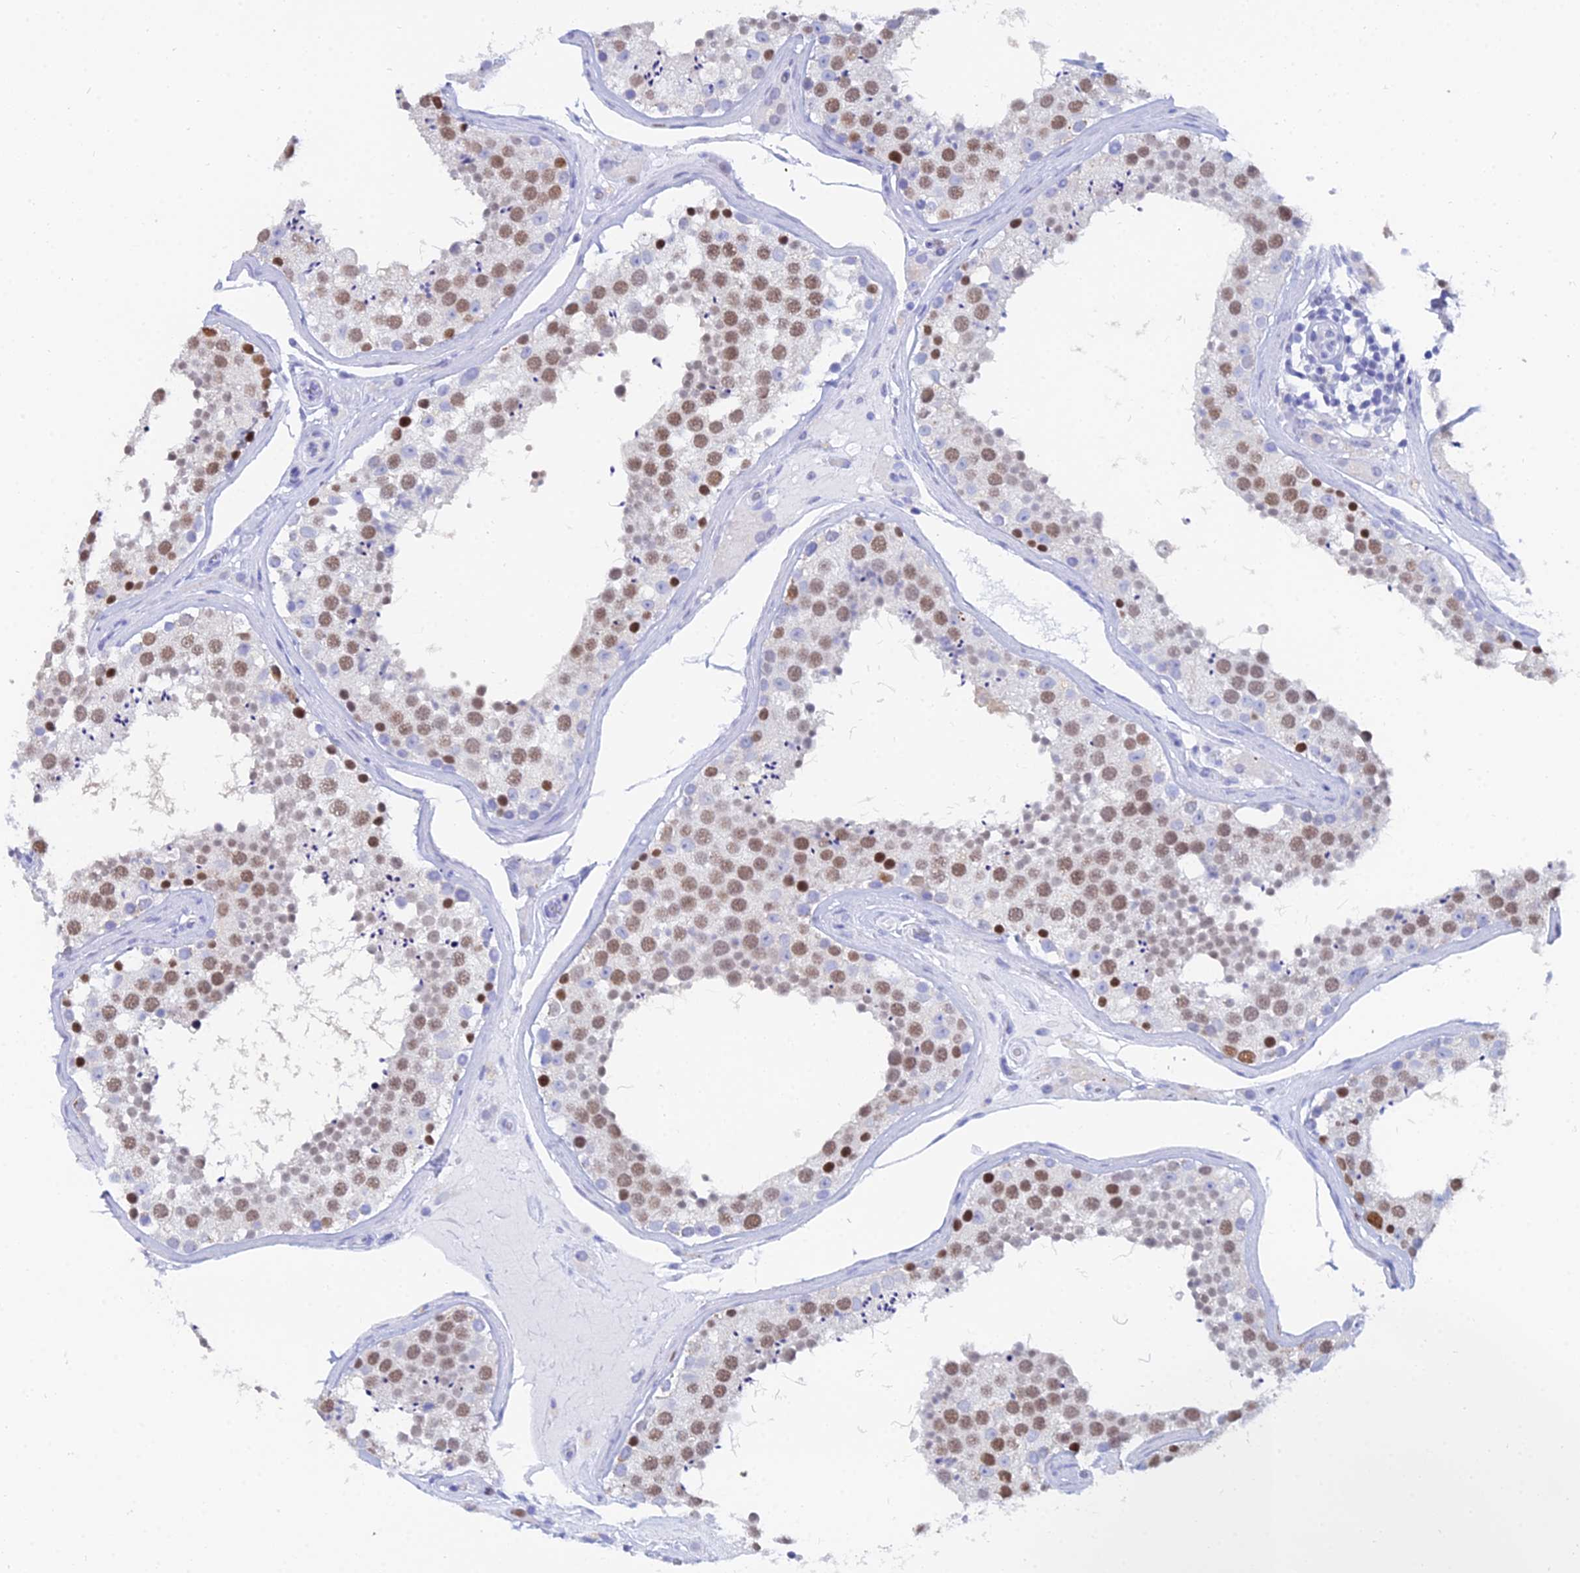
{"staining": {"intensity": "moderate", "quantity": "25%-75%", "location": "nuclear"}, "tissue": "testis", "cell_type": "Cells in seminiferous ducts", "image_type": "normal", "snomed": [{"axis": "morphology", "description": "Normal tissue, NOS"}, {"axis": "topography", "description": "Testis"}], "caption": "An IHC histopathology image of benign tissue is shown. Protein staining in brown highlights moderate nuclear positivity in testis within cells in seminiferous ducts.", "gene": "MCM2", "patient": {"sex": "male", "age": 46}}